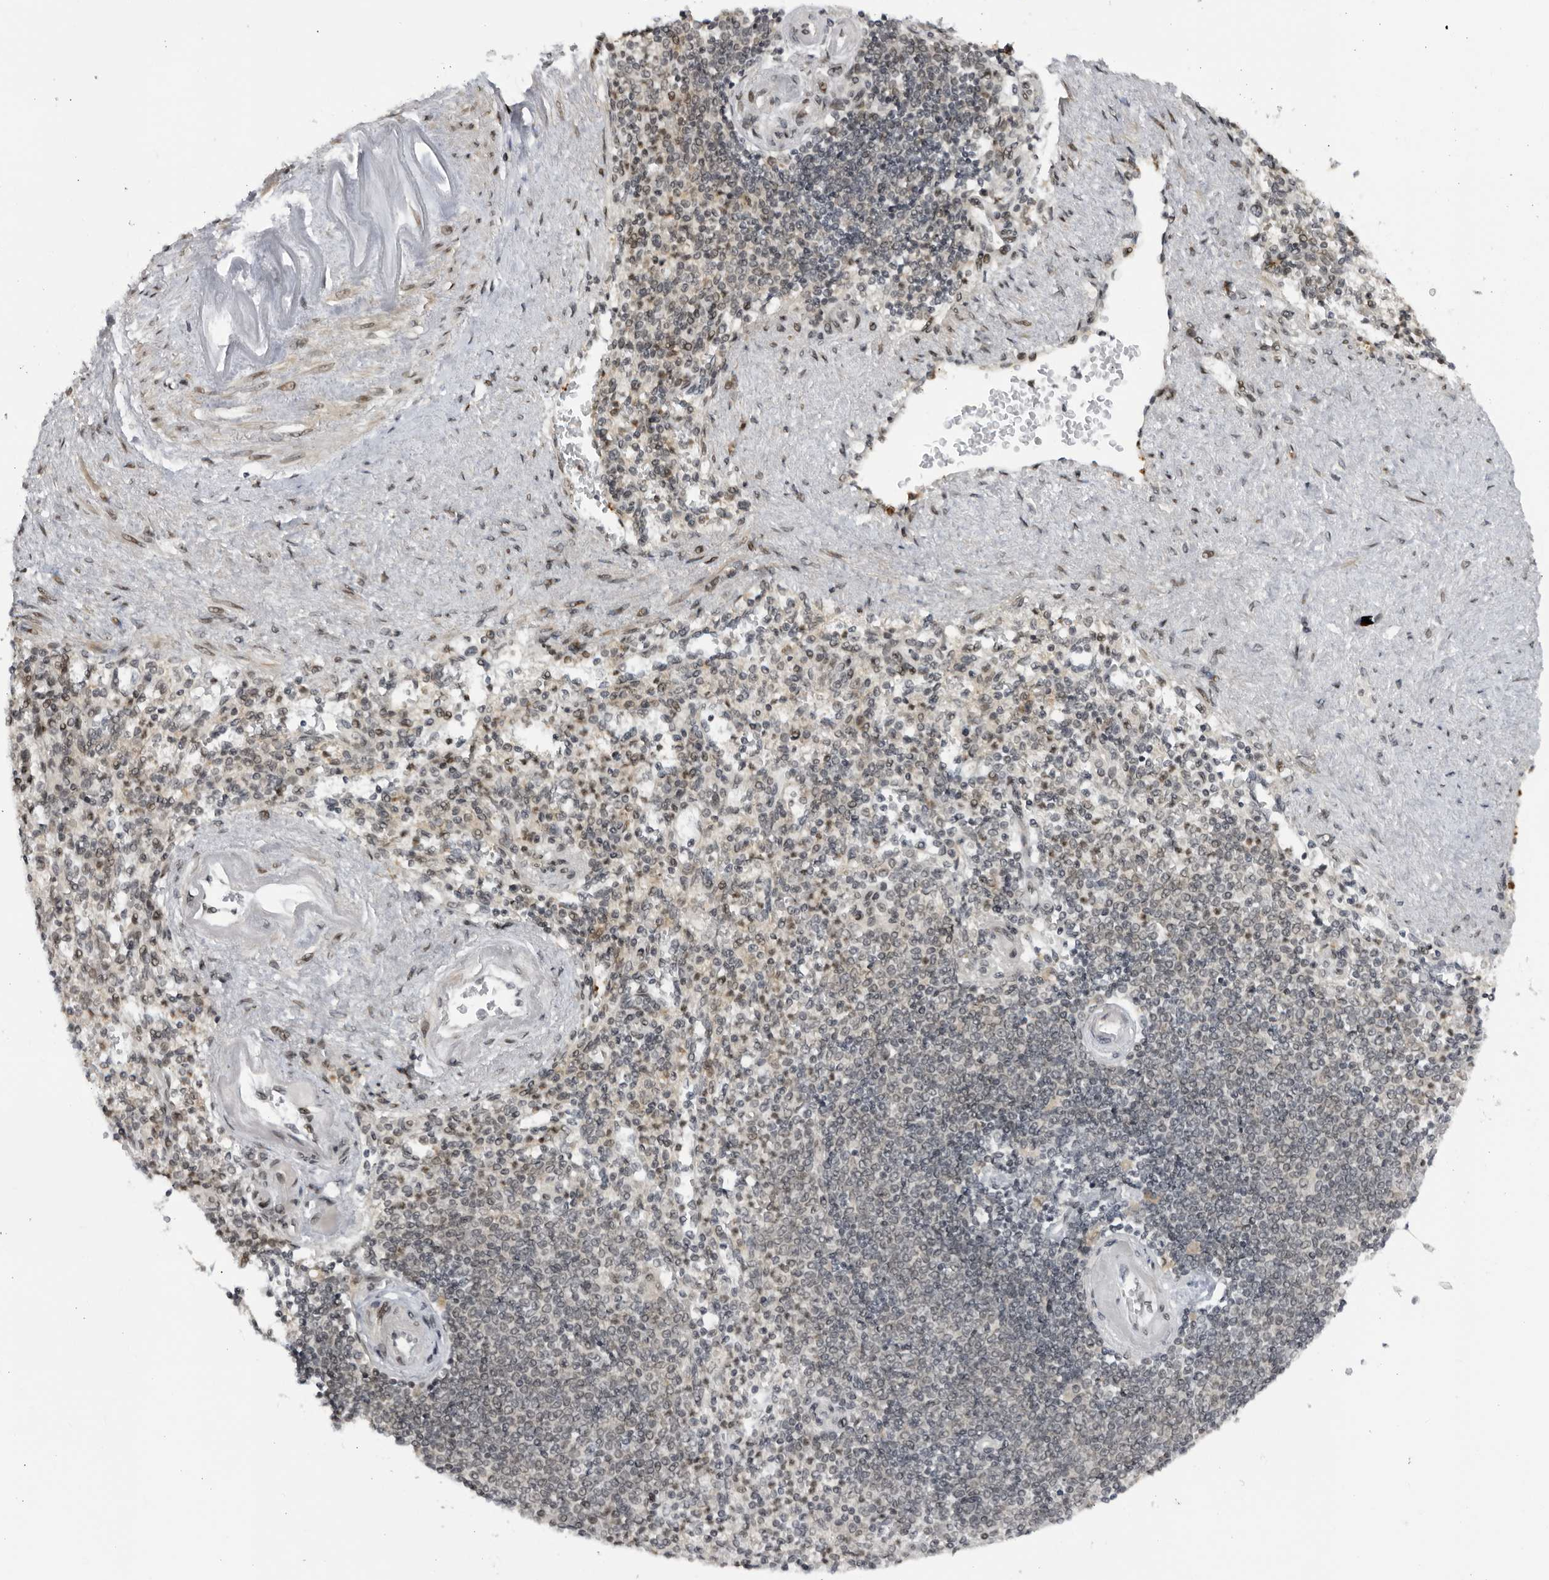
{"staining": {"intensity": "weak", "quantity": "<25%", "location": "cytoplasmic/membranous,nuclear"}, "tissue": "spleen", "cell_type": "Cells in red pulp", "image_type": "normal", "snomed": [{"axis": "morphology", "description": "Normal tissue, NOS"}, {"axis": "topography", "description": "Spleen"}], "caption": "A high-resolution image shows immunohistochemistry staining of normal spleen, which displays no significant staining in cells in red pulp. (DAB (3,3'-diaminobenzidine) immunohistochemistry, high magnification).", "gene": "DTL", "patient": {"sex": "female", "age": 74}}